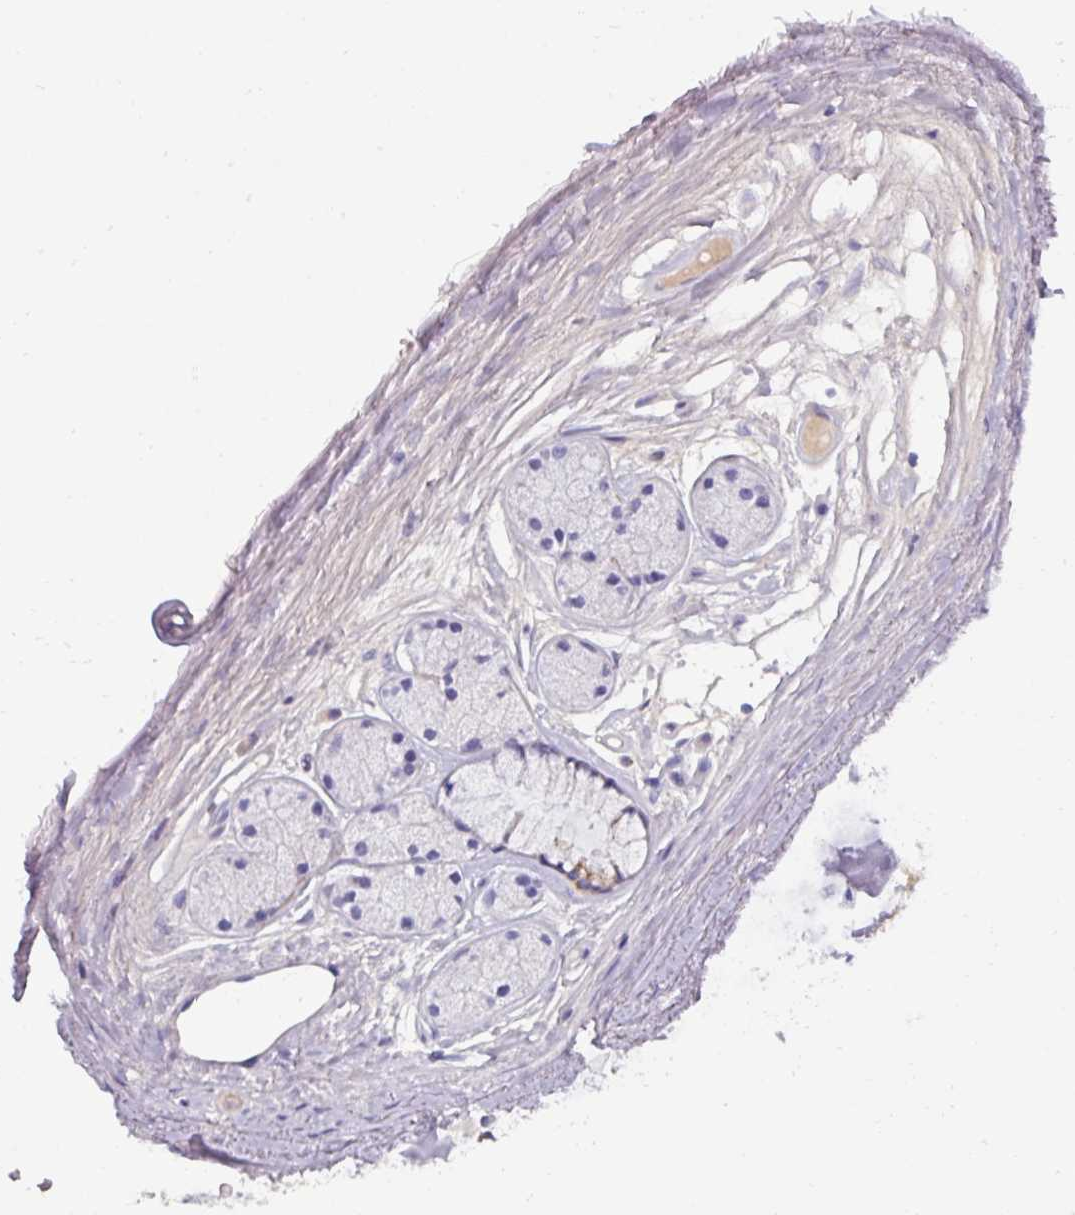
{"staining": {"intensity": "negative", "quantity": "none", "location": "none"}, "tissue": "soft tissue", "cell_type": "Fibroblasts", "image_type": "normal", "snomed": [{"axis": "morphology", "description": "Normal tissue, NOS"}, {"axis": "topography", "description": "Bronchus"}], "caption": "An image of soft tissue stained for a protein reveals no brown staining in fibroblasts. (DAB (3,3'-diaminobenzidine) immunohistochemistry visualized using brightfield microscopy, high magnification).", "gene": "SPESP1", "patient": {"sex": "male", "age": 70}}